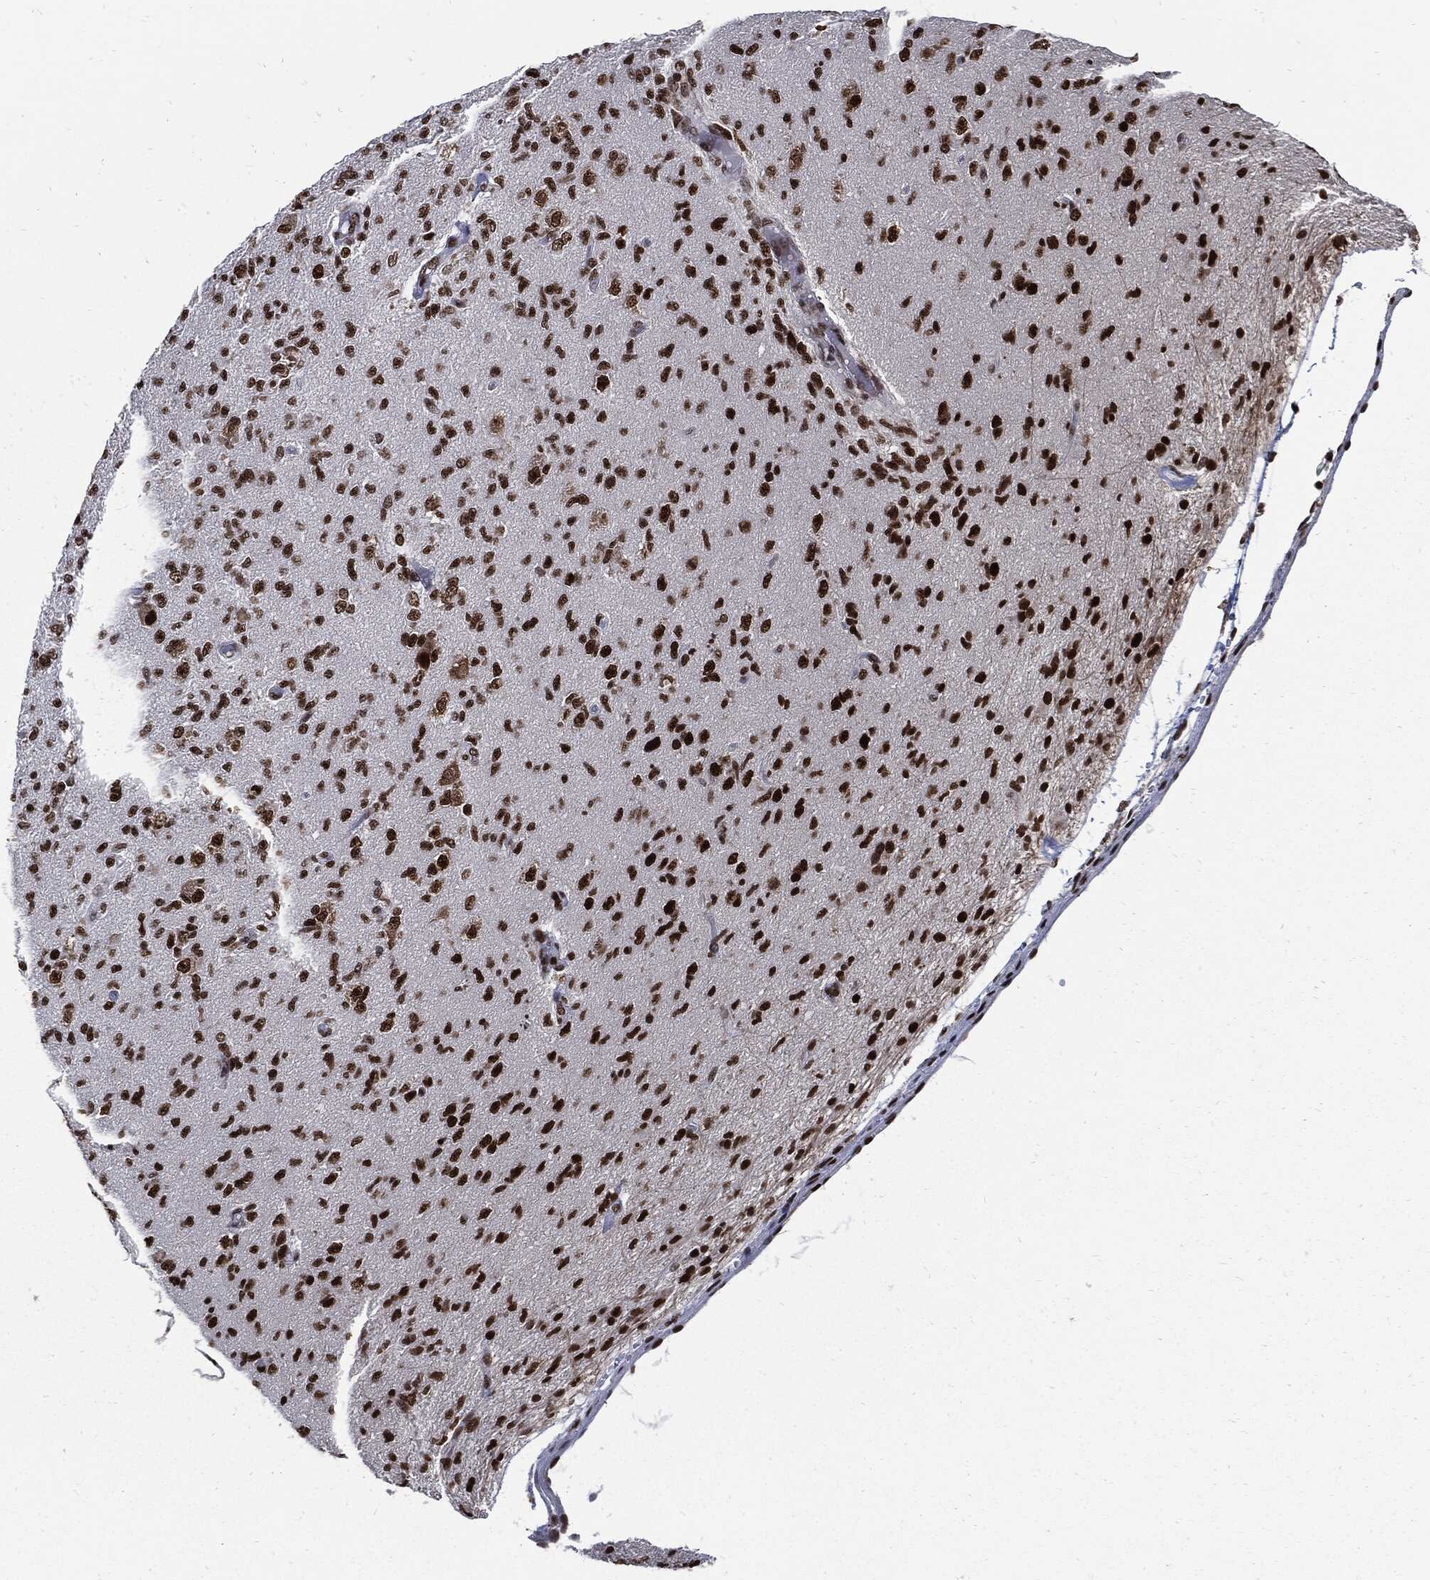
{"staining": {"intensity": "strong", "quantity": ">75%", "location": "nuclear"}, "tissue": "glioma", "cell_type": "Tumor cells", "image_type": "cancer", "snomed": [{"axis": "morphology", "description": "Glioma, malignant, High grade"}, {"axis": "topography", "description": "Brain"}], "caption": "Glioma tissue demonstrates strong nuclear expression in approximately >75% of tumor cells", "gene": "TERF2", "patient": {"sex": "male", "age": 56}}